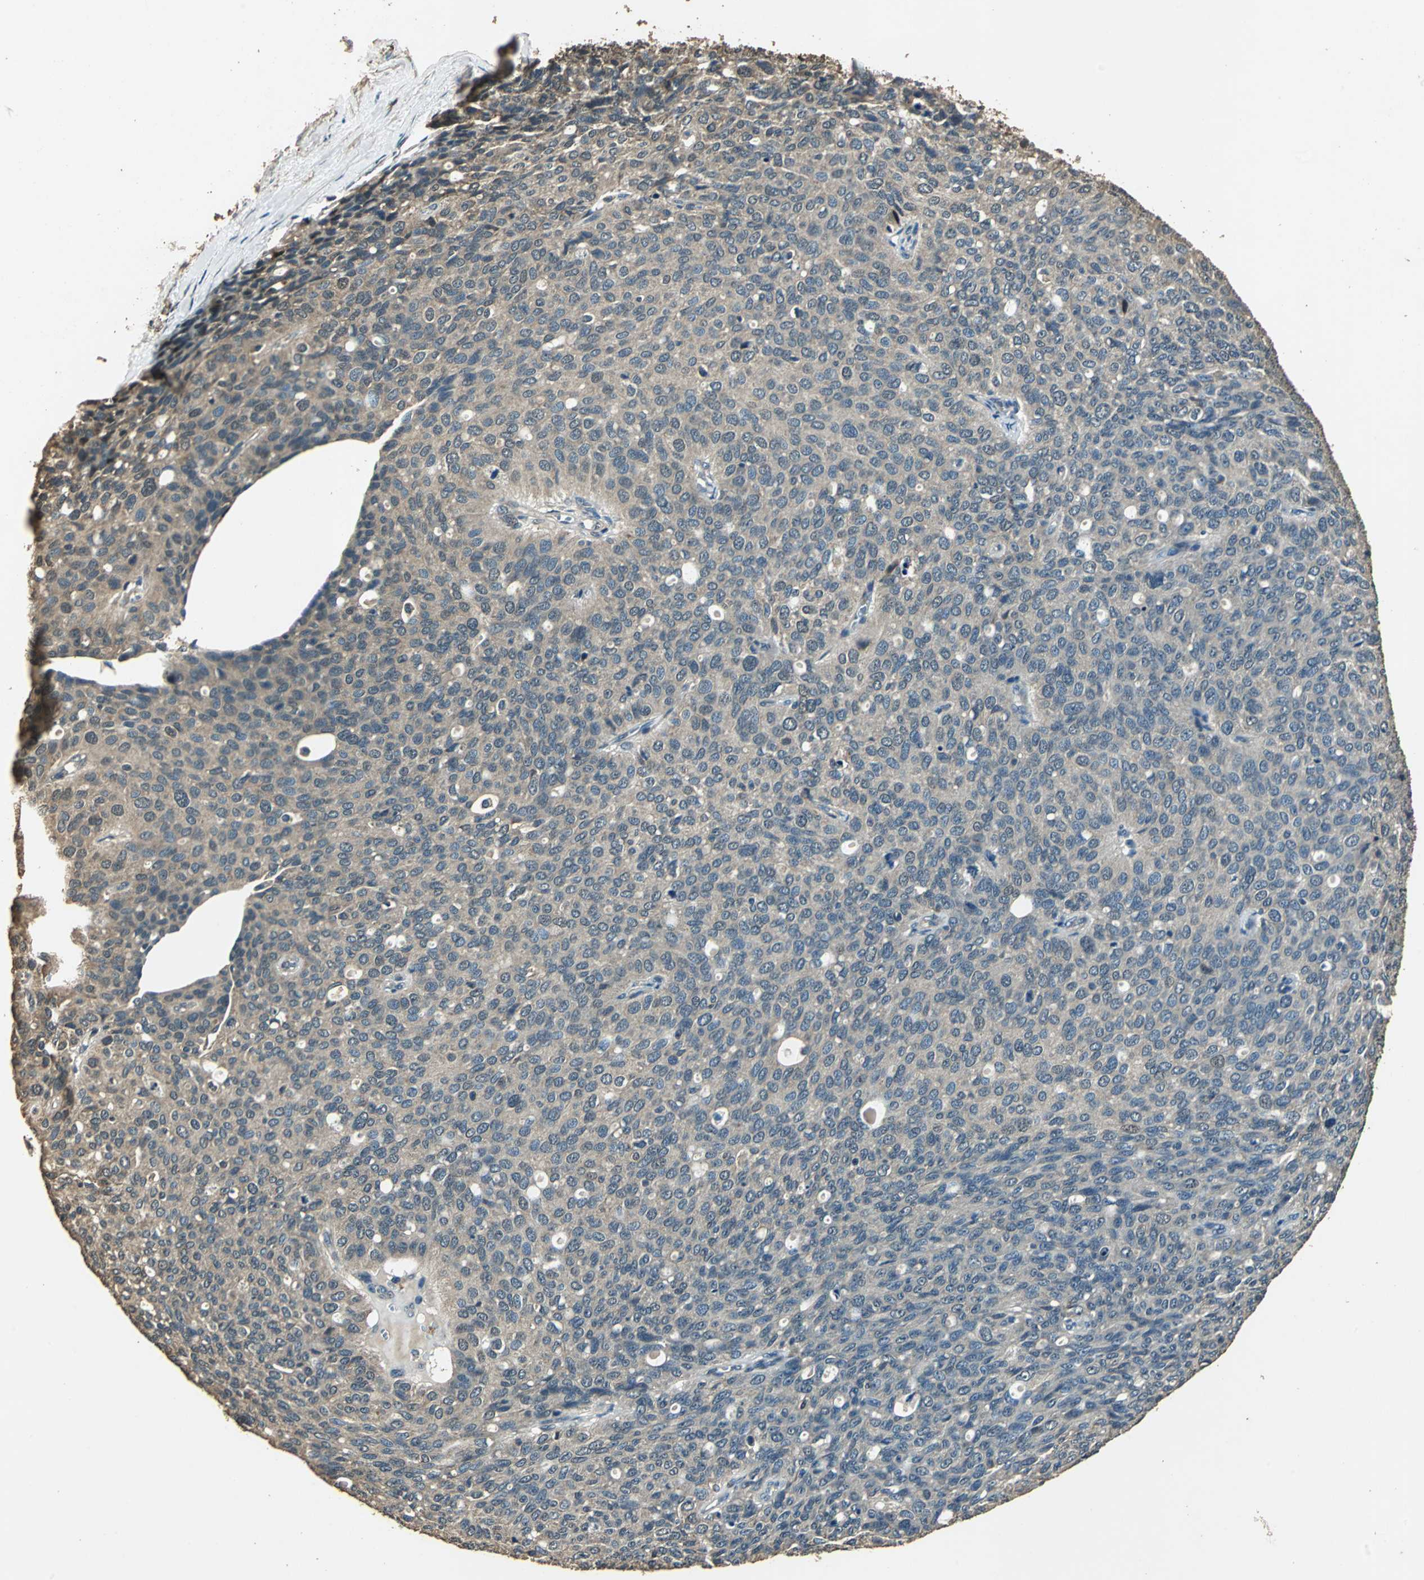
{"staining": {"intensity": "weak", "quantity": ">75%", "location": "cytoplasmic/membranous"}, "tissue": "ovarian cancer", "cell_type": "Tumor cells", "image_type": "cancer", "snomed": [{"axis": "morphology", "description": "Carcinoma, endometroid"}, {"axis": "topography", "description": "Ovary"}], "caption": "High-magnification brightfield microscopy of ovarian endometroid carcinoma stained with DAB (brown) and counterstained with hematoxylin (blue). tumor cells exhibit weak cytoplasmic/membranous staining is seen in approximately>75% of cells.", "gene": "TMPRSS4", "patient": {"sex": "female", "age": 60}}